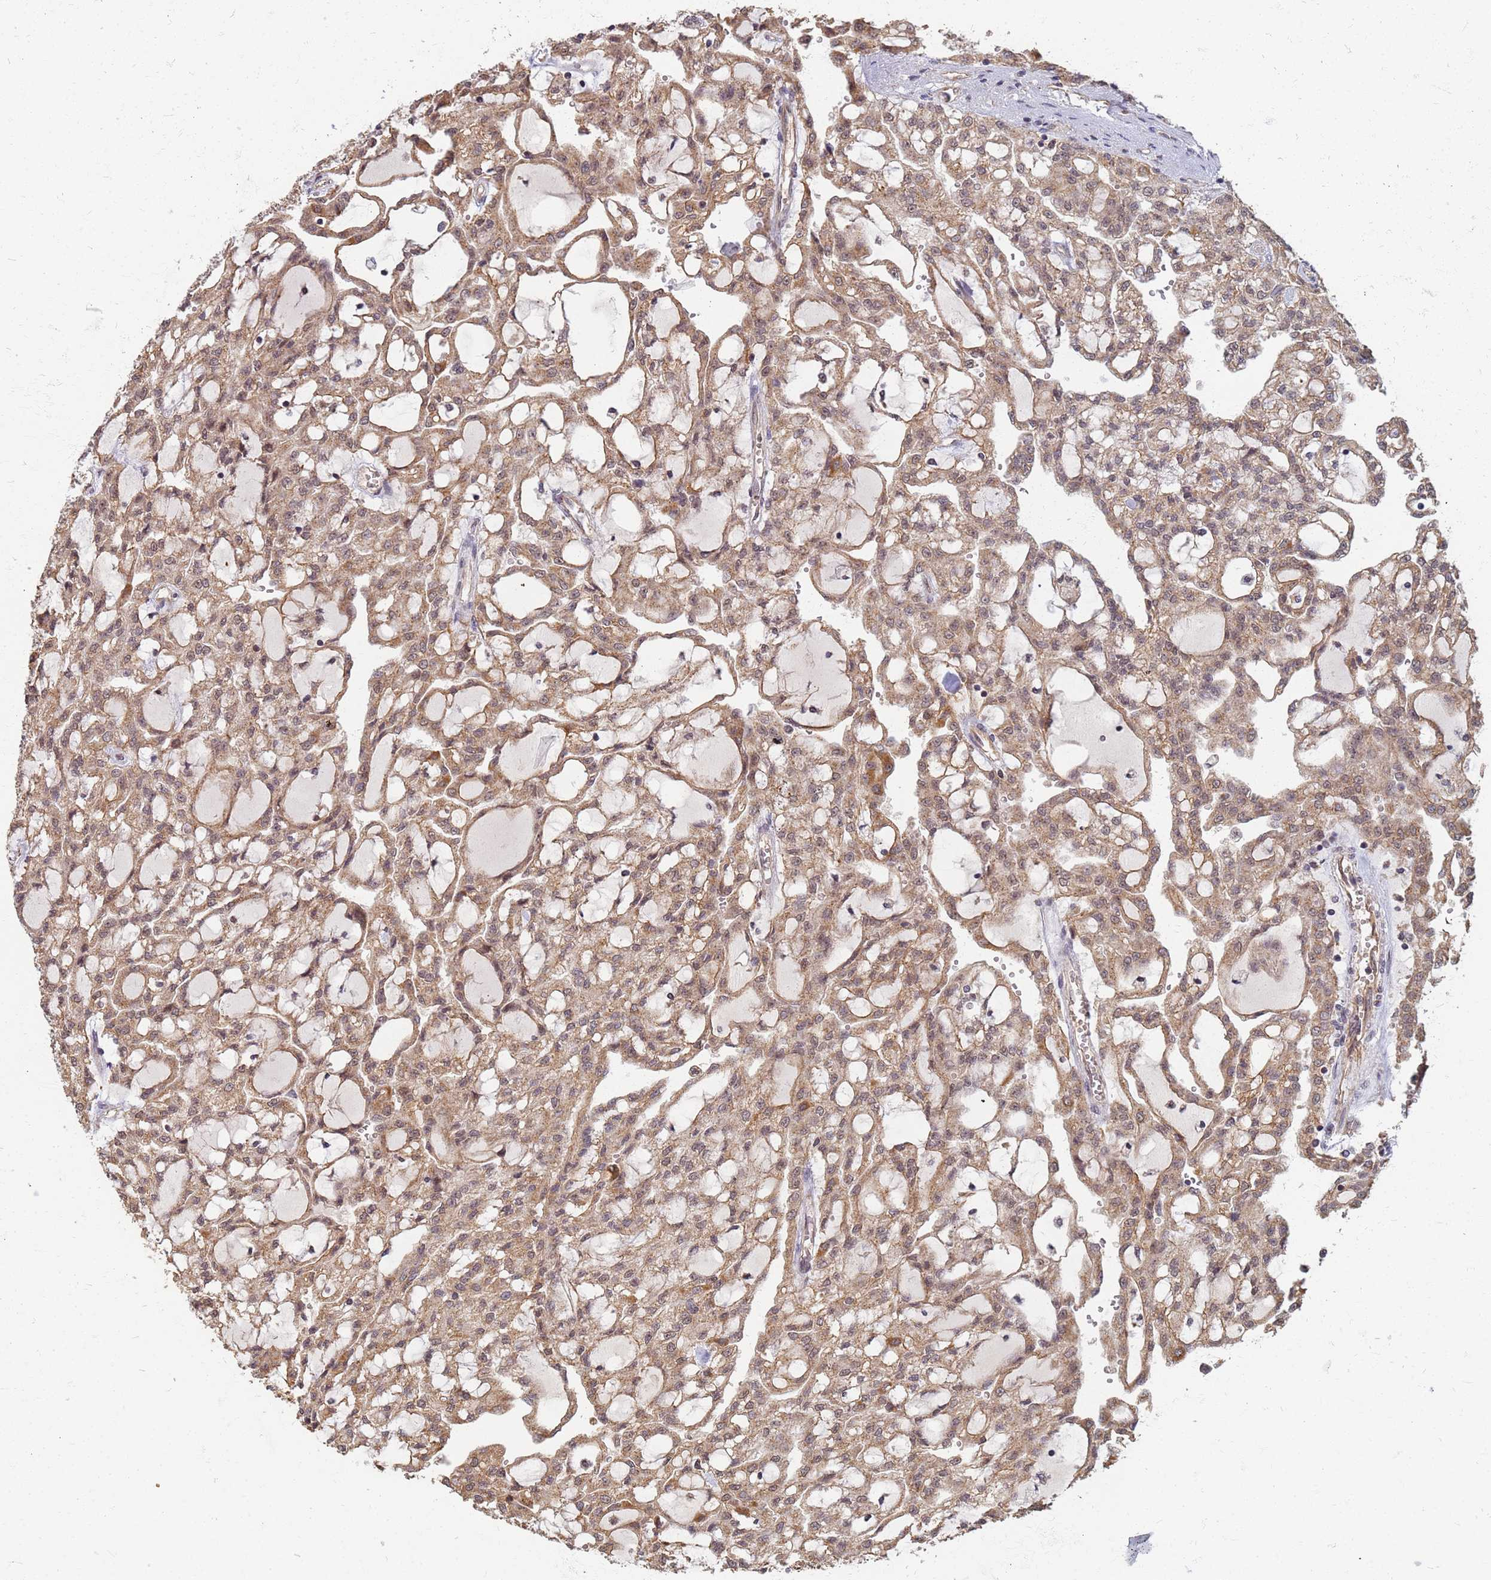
{"staining": {"intensity": "moderate", "quantity": ">75%", "location": "cytoplasmic/membranous,nuclear"}, "tissue": "renal cancer", "cell_type": "Tumor cells", "image_type": "cancer", "snomed": [{"axis": "morphology", "description": "Adenocarcinoma, NOS"}, {"axis": "topography", "description": "Kidney"}], "caption": "A medium amount of moderate cytoplasmic/membranous and nuclear expression is seen in approximately >75% of tumor cells in renal adenocarcinoma tissue. The staining is performed using DAB brown chromogen to label protein expression. The nuclei are counter-stained blue using hematoxylin.", "gene": "ITGB4", "patient": {"sex": "male", "age": 63}}